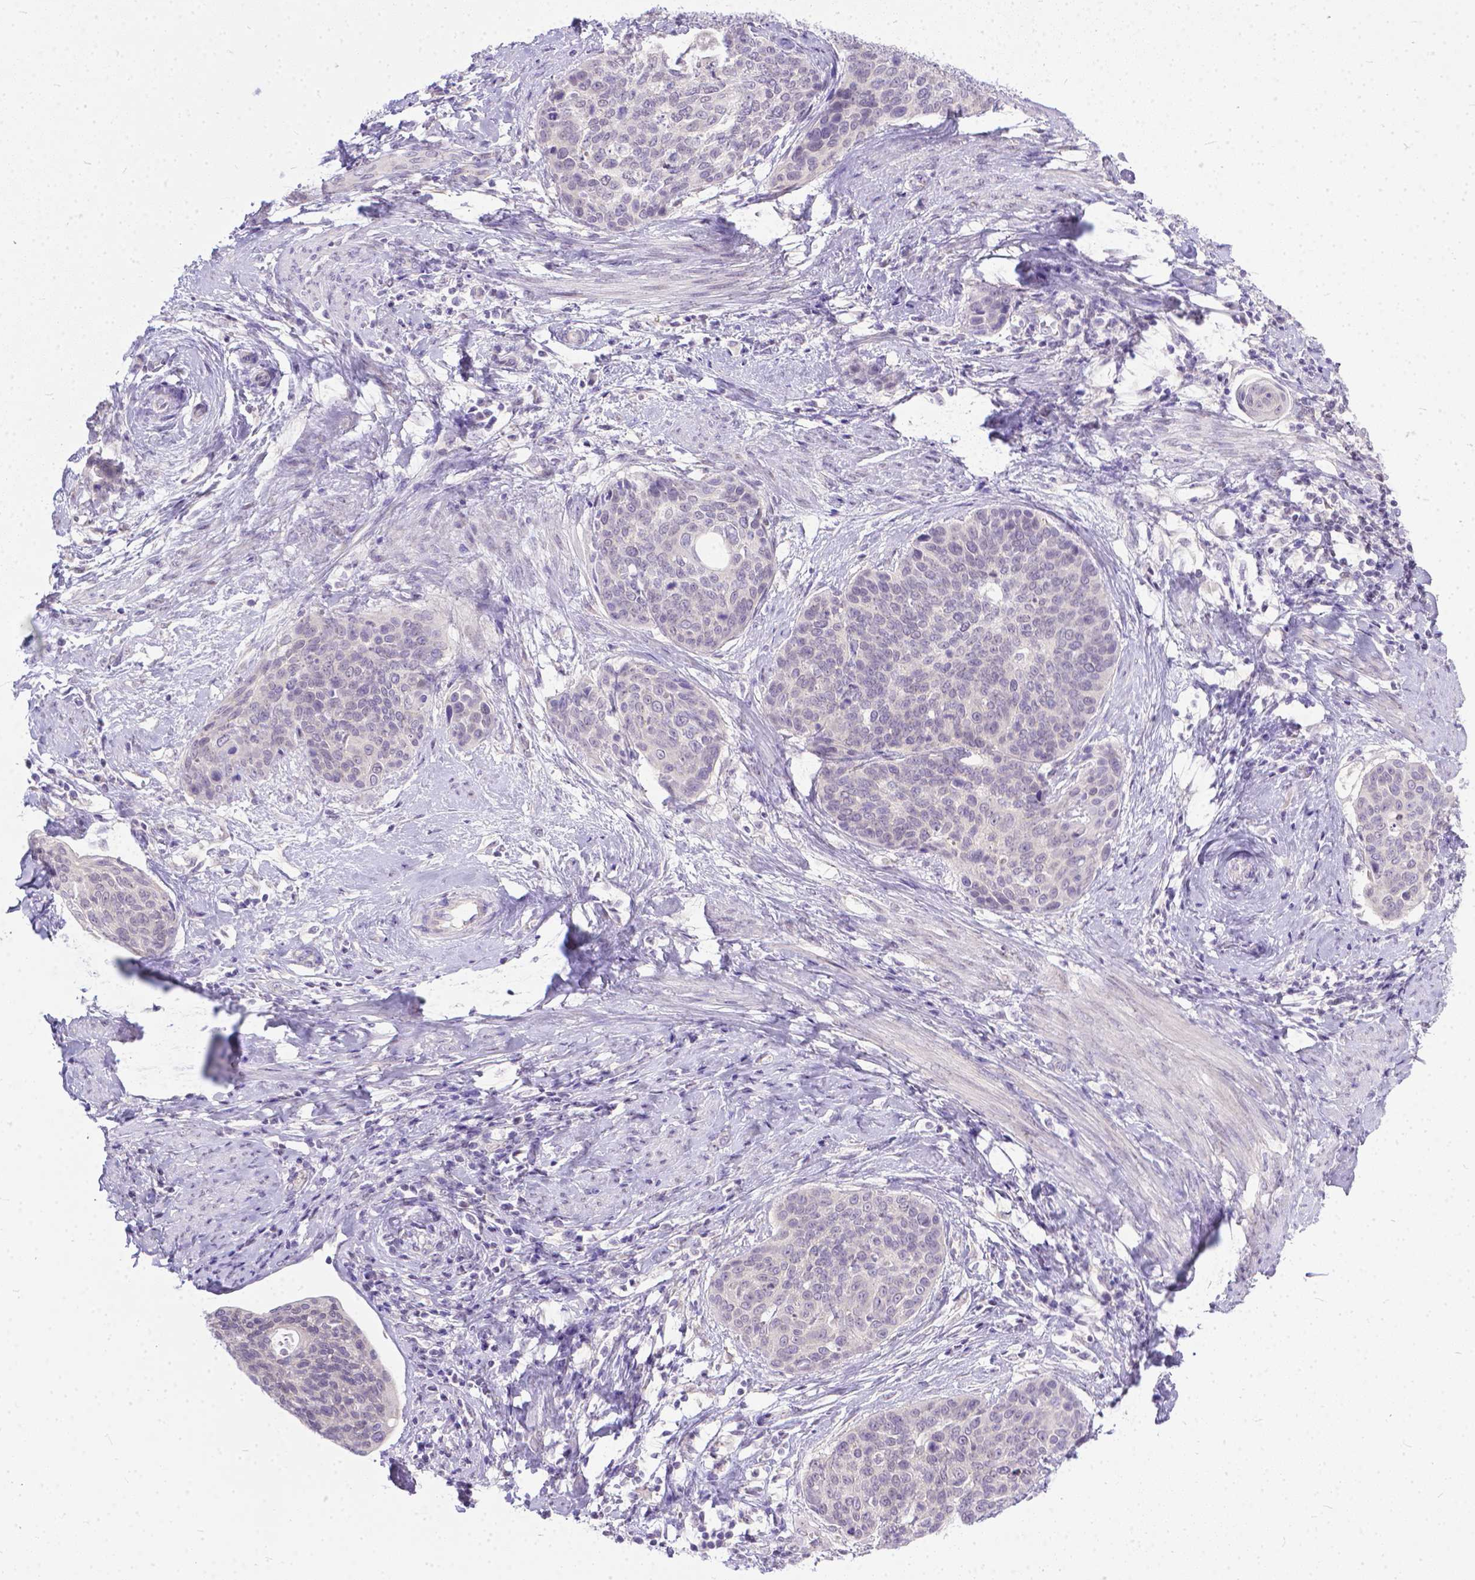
{"staining": {"intensity": "negative", "quantity": "none", "location": "none"}, "tissue": "cervical cancer", "cell_type": "Tumor cells", "image_type": "cancer", "snomed": [{"axis": "morphology", "description": "Squamous cell carcinoma, NOS"}, {"axis": "topography", "description": "Cervix"}], "caption": "Immunohistochemistry histopathology image of neoplastic tissue: cervical squamous cell carcinoma stained with DAB (3,3'-diaminobenzidine) reveals no significant protein positivity in tumor cells.", "gene": "TTLL6", "patient": {"sex": "female", "age": 69}}